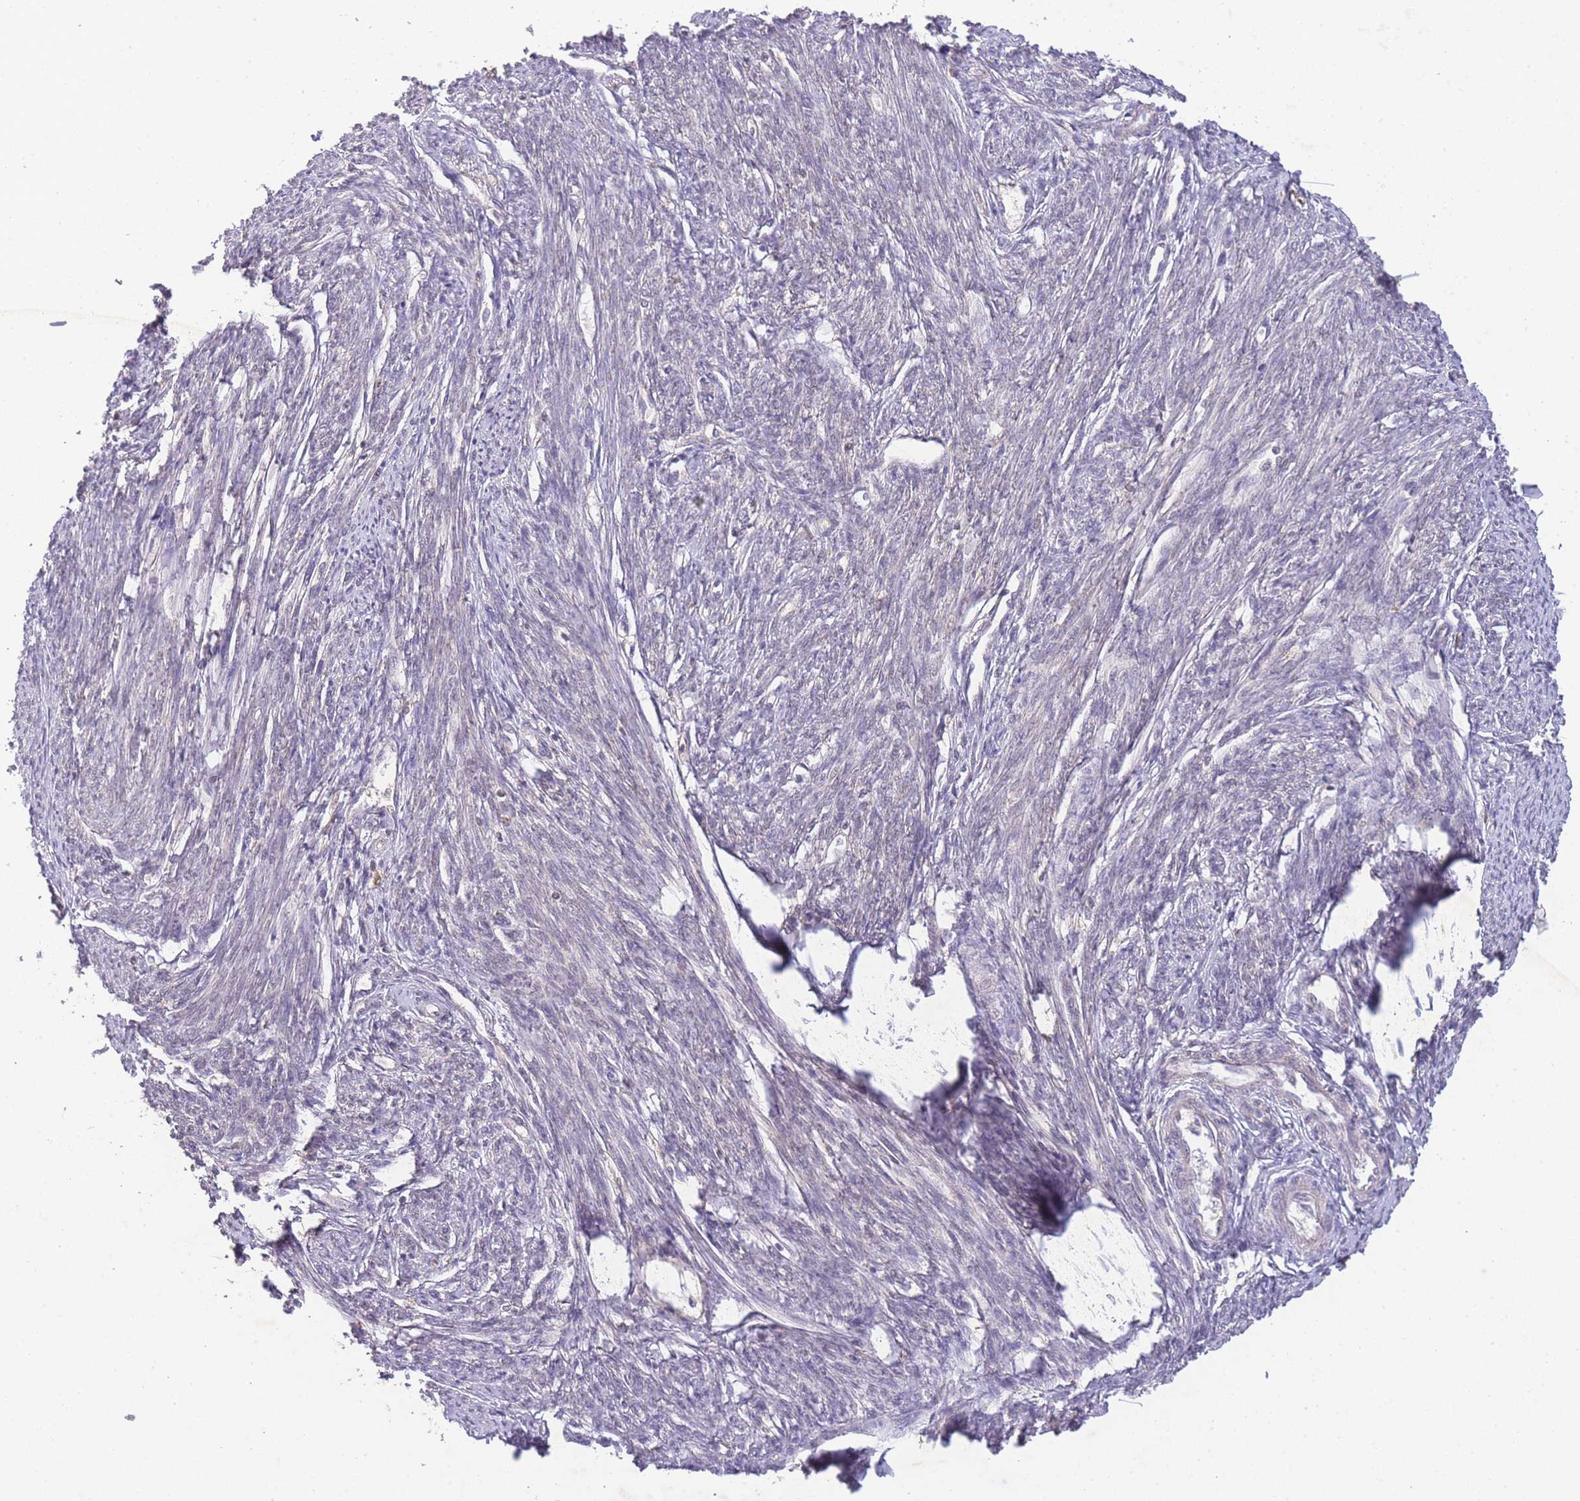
{"staining": {"intensity": "negative", "quantity": "none", "location": "none"}, "tissue": "smooth muscle", "cell_type": "Smooth muscle cells", "image_type": "normal", "snomed": [{"axis": "morphology", "description": "Normal tissue, NOS"}, {"axis": "topography", "description": "Smooth muscle"}, {"axis": "topography", "description": "Uterus"}], "caption": "This is an immunohistochemistry histopathology image of normal human smooth muscle. There is no expression in smooth muscle cells.", "gene": "RNF144B", "patient": {"sex": "female", "age": 59}}